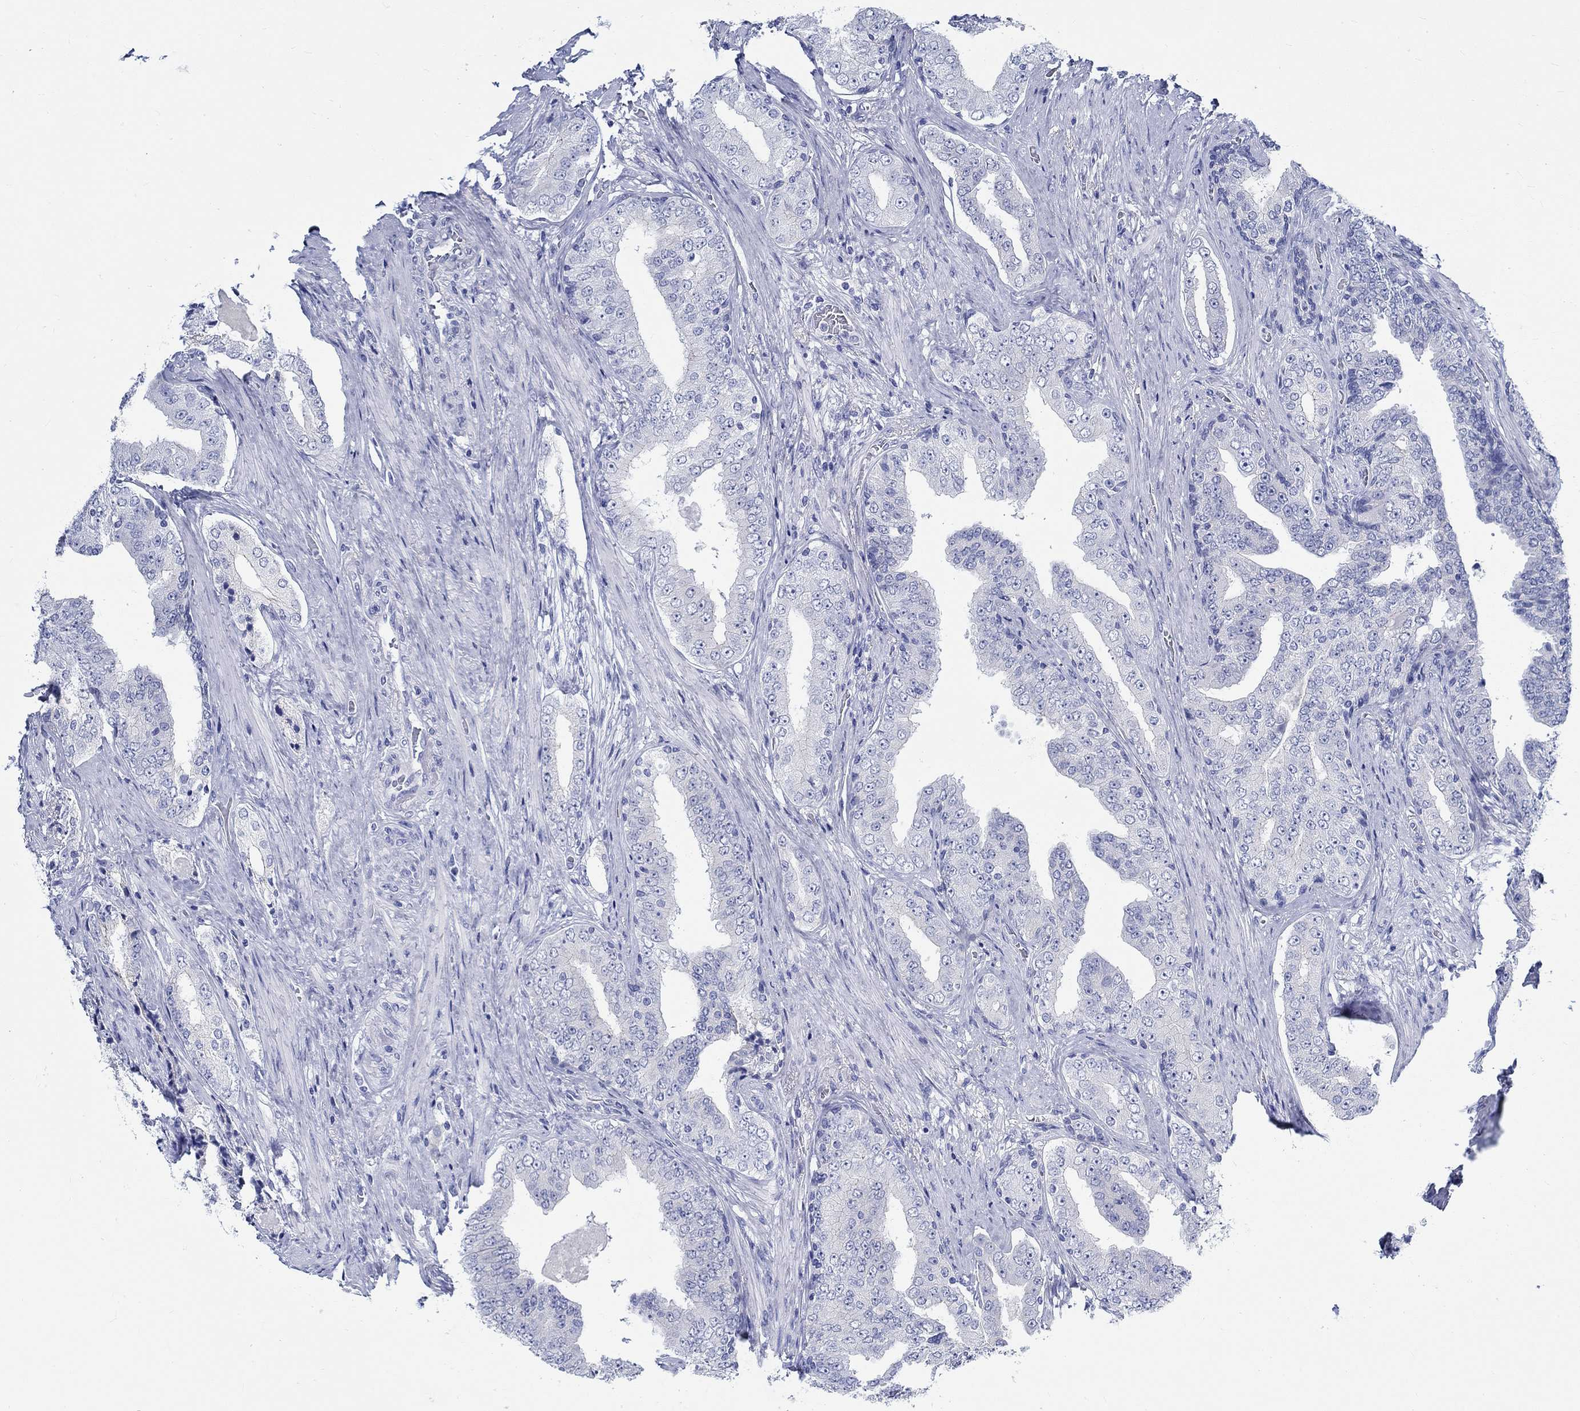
{"staining": {"intensity": "negative", "quantity": "none", "location": "none"}, "tissue": "prostate cancer", "cell_type": "Tumor cells", "image_type": "cancer", "snomed": [{"axis": "morphology", "description": "Adenocarcinoma, Low grade"}, {"axis": "topography", "description": "Prostate and seminal vesicle, NOS"}], "caption": "Tumor cells are negative for protein expression in human low-grade adenocarcinoma (prostate).", "gene": "RD3L", "patient": {"sex": "male", "age": 61}}